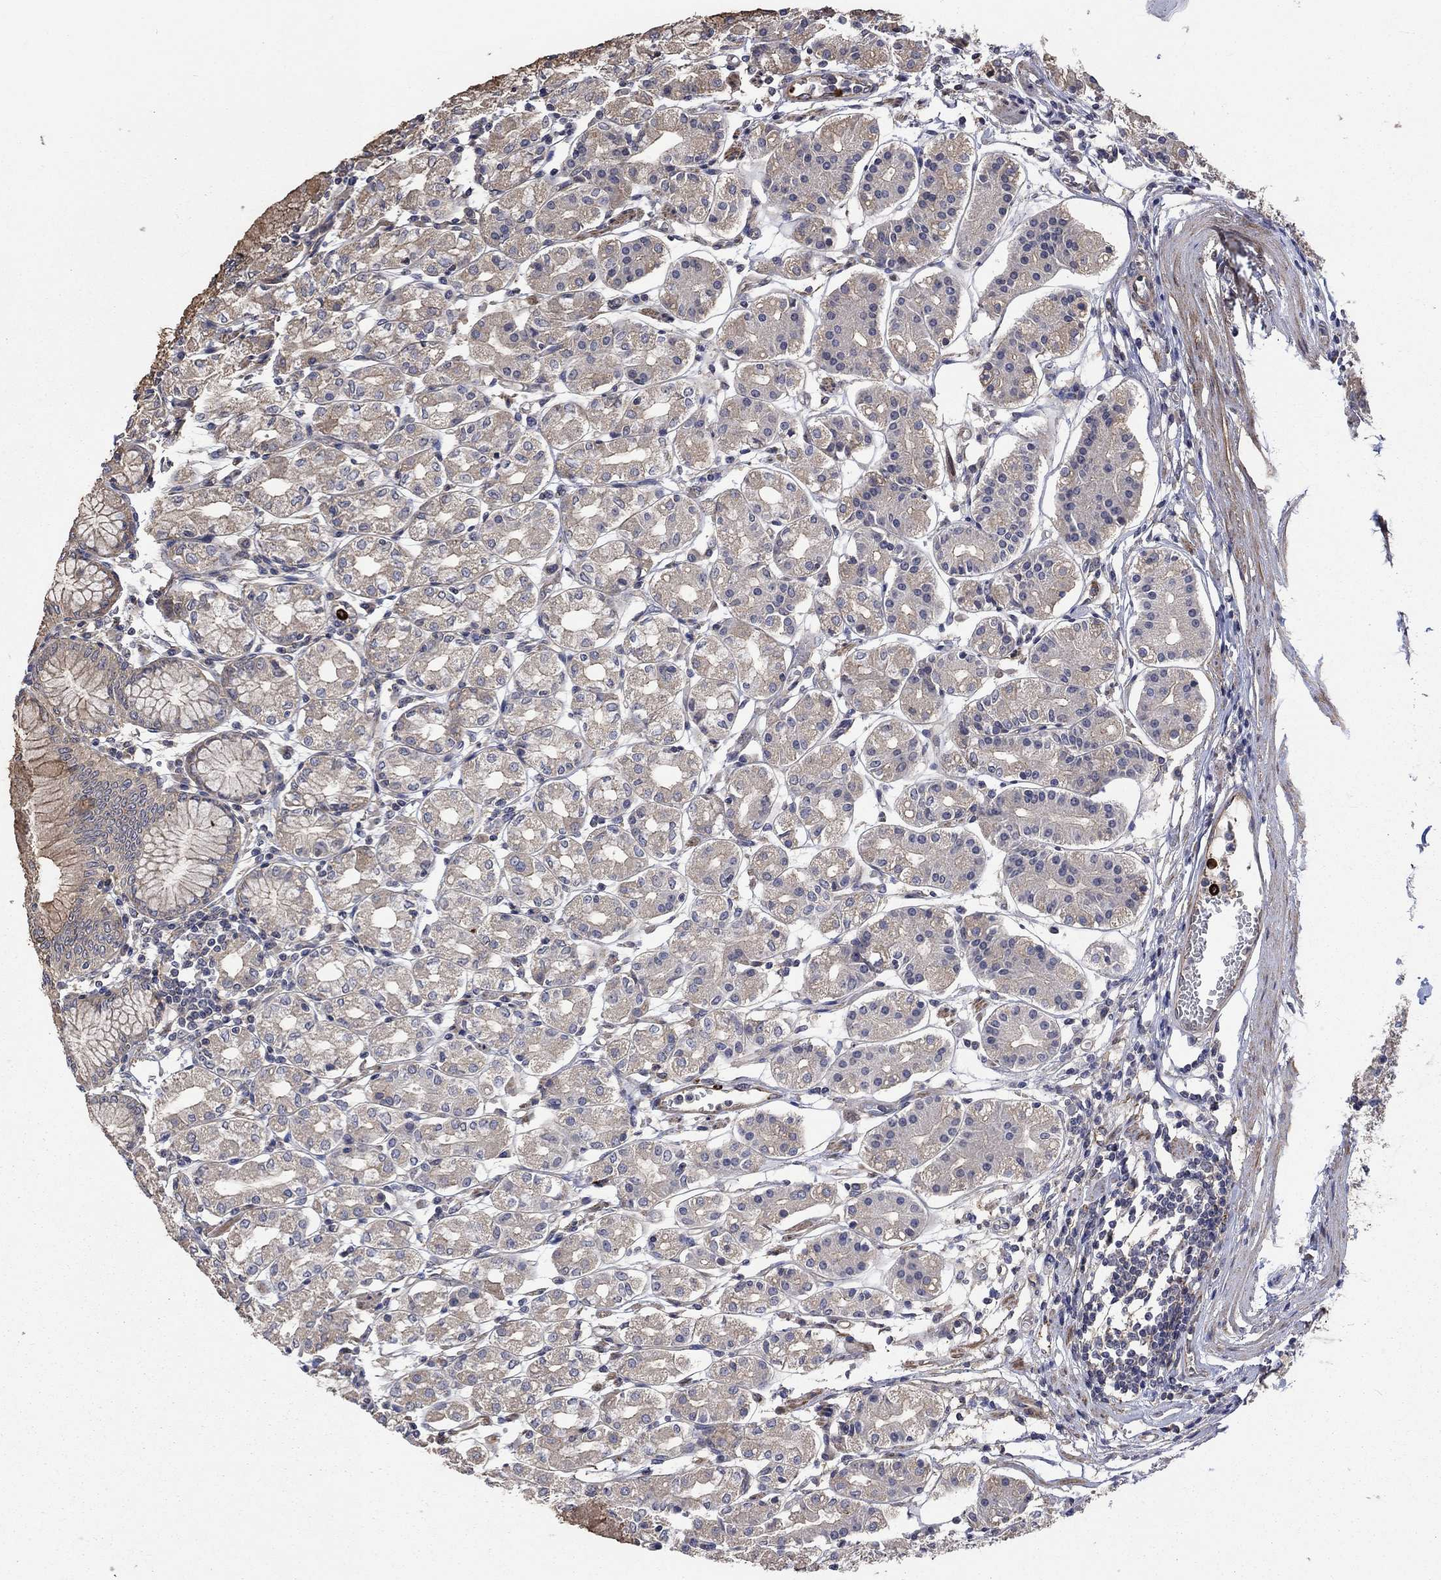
{"staining": {"intensity": "weak", "quantity": "<25%", "location": "cytoplasmic/membranous"}, "tissue": "stomach", "cell_type": "Glandular cells", "image_type": "normal", "snomed": [{"axis": "morphology", "description": "Normal tissue, NOS"}, {"axis": "topography", "description": "Skeletal muscle"}, {"axis": "topography", "description": "Stomach"}], "caption": "High power microscopy histopathology image of an immunohistochemistry image of benign stomach, revealing no significant positivity in glandular cells.", "gene": "VCAN", "patient": {"sex": "female", "age": 57}}